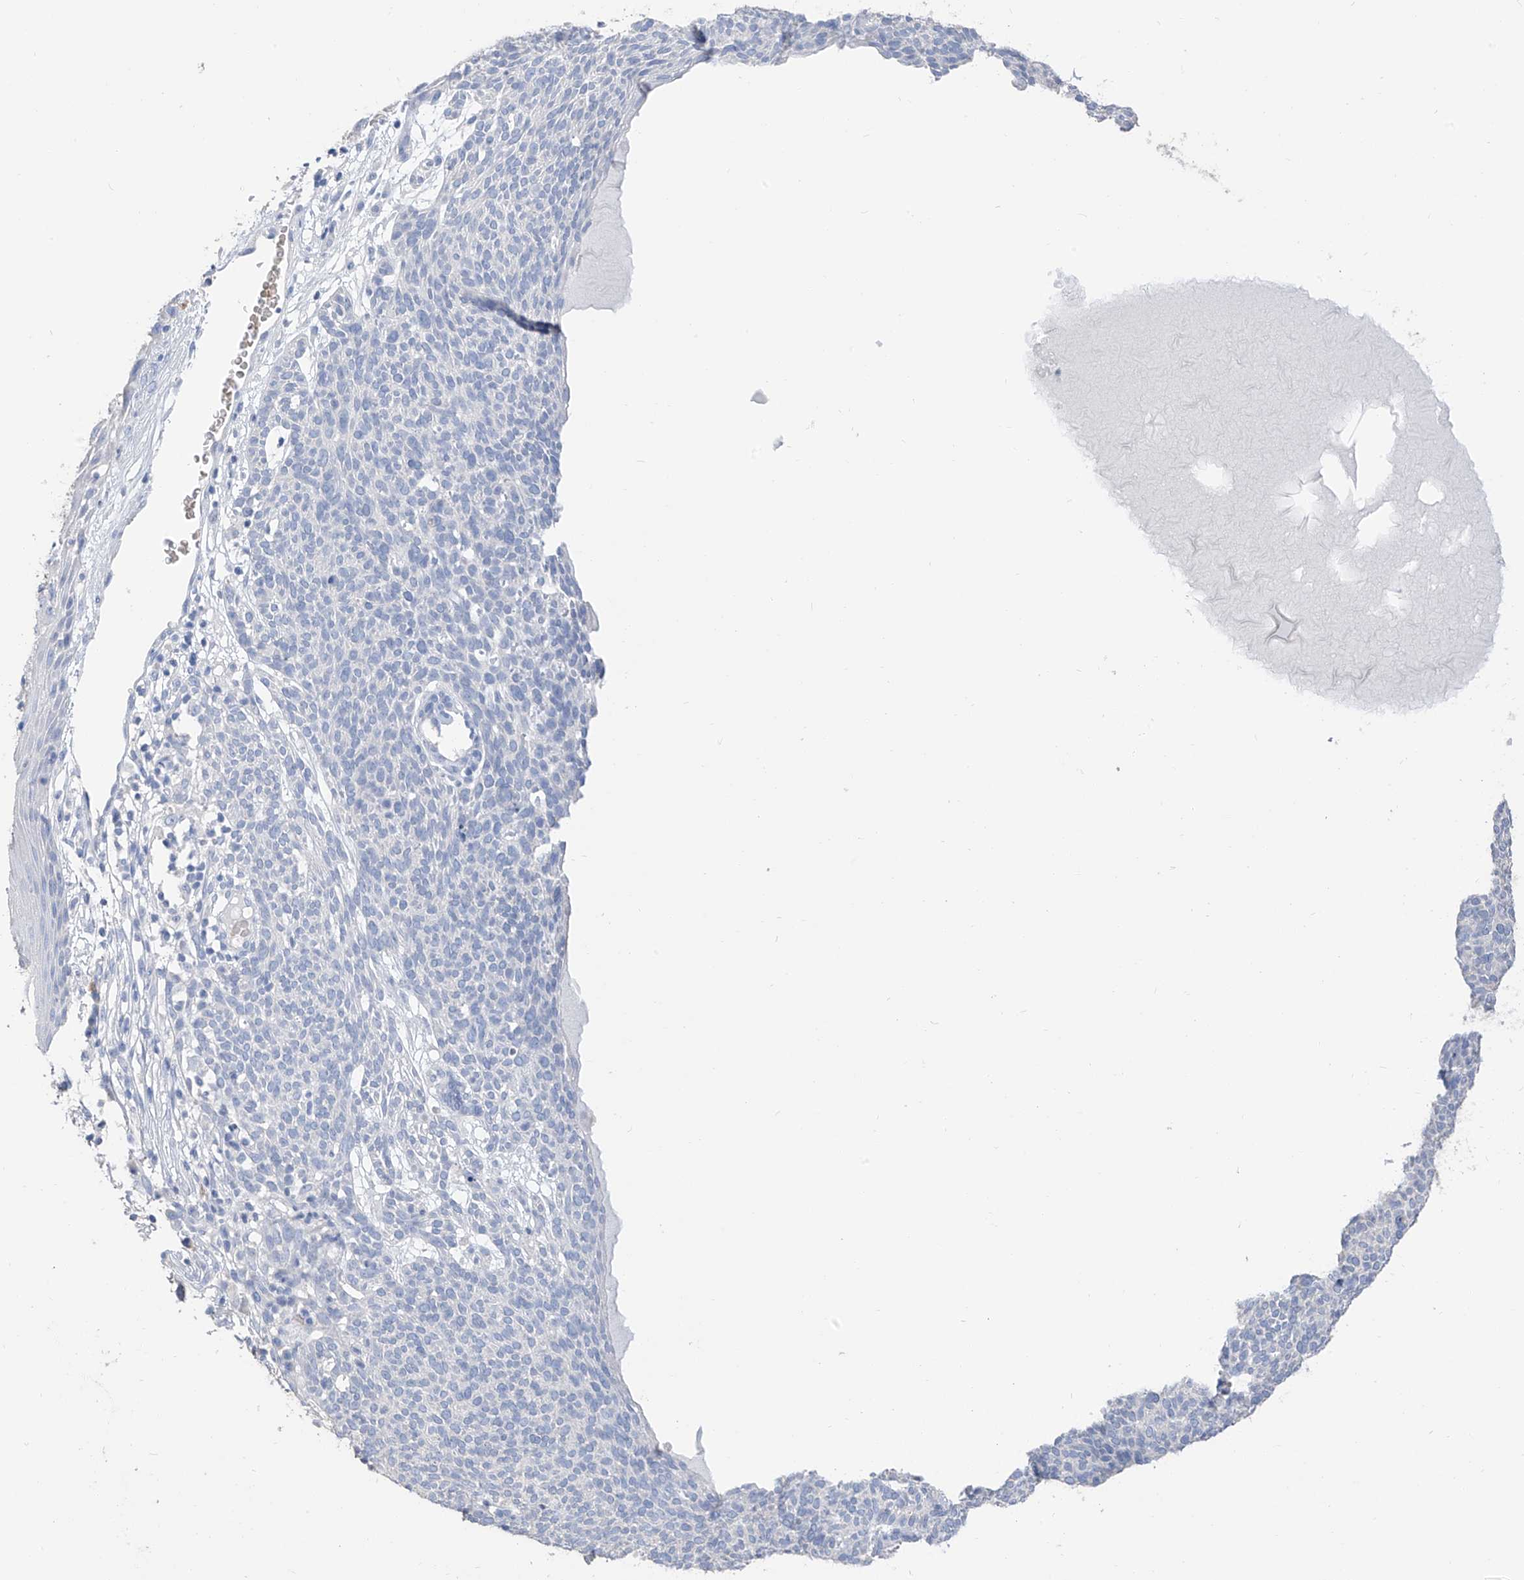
{"staining": {"intensity": "negative", "quantity": "none", "location": "none"}, "tissue": "skin cancer", "cell_type": "Tumor cells", "image_type": "cancer", "snomed": [{"axis": "morphology", "description": "Squamous cell carcinoma, NOS"}, {"axis": "topography", "description": "Skin"}], "caption": "Immunohistochemical staining of skin cancer reveals no significant positivity in tumor cells.", "gene": "PAFAH1B3", "patient": {"sex": "female", "age": 90}}